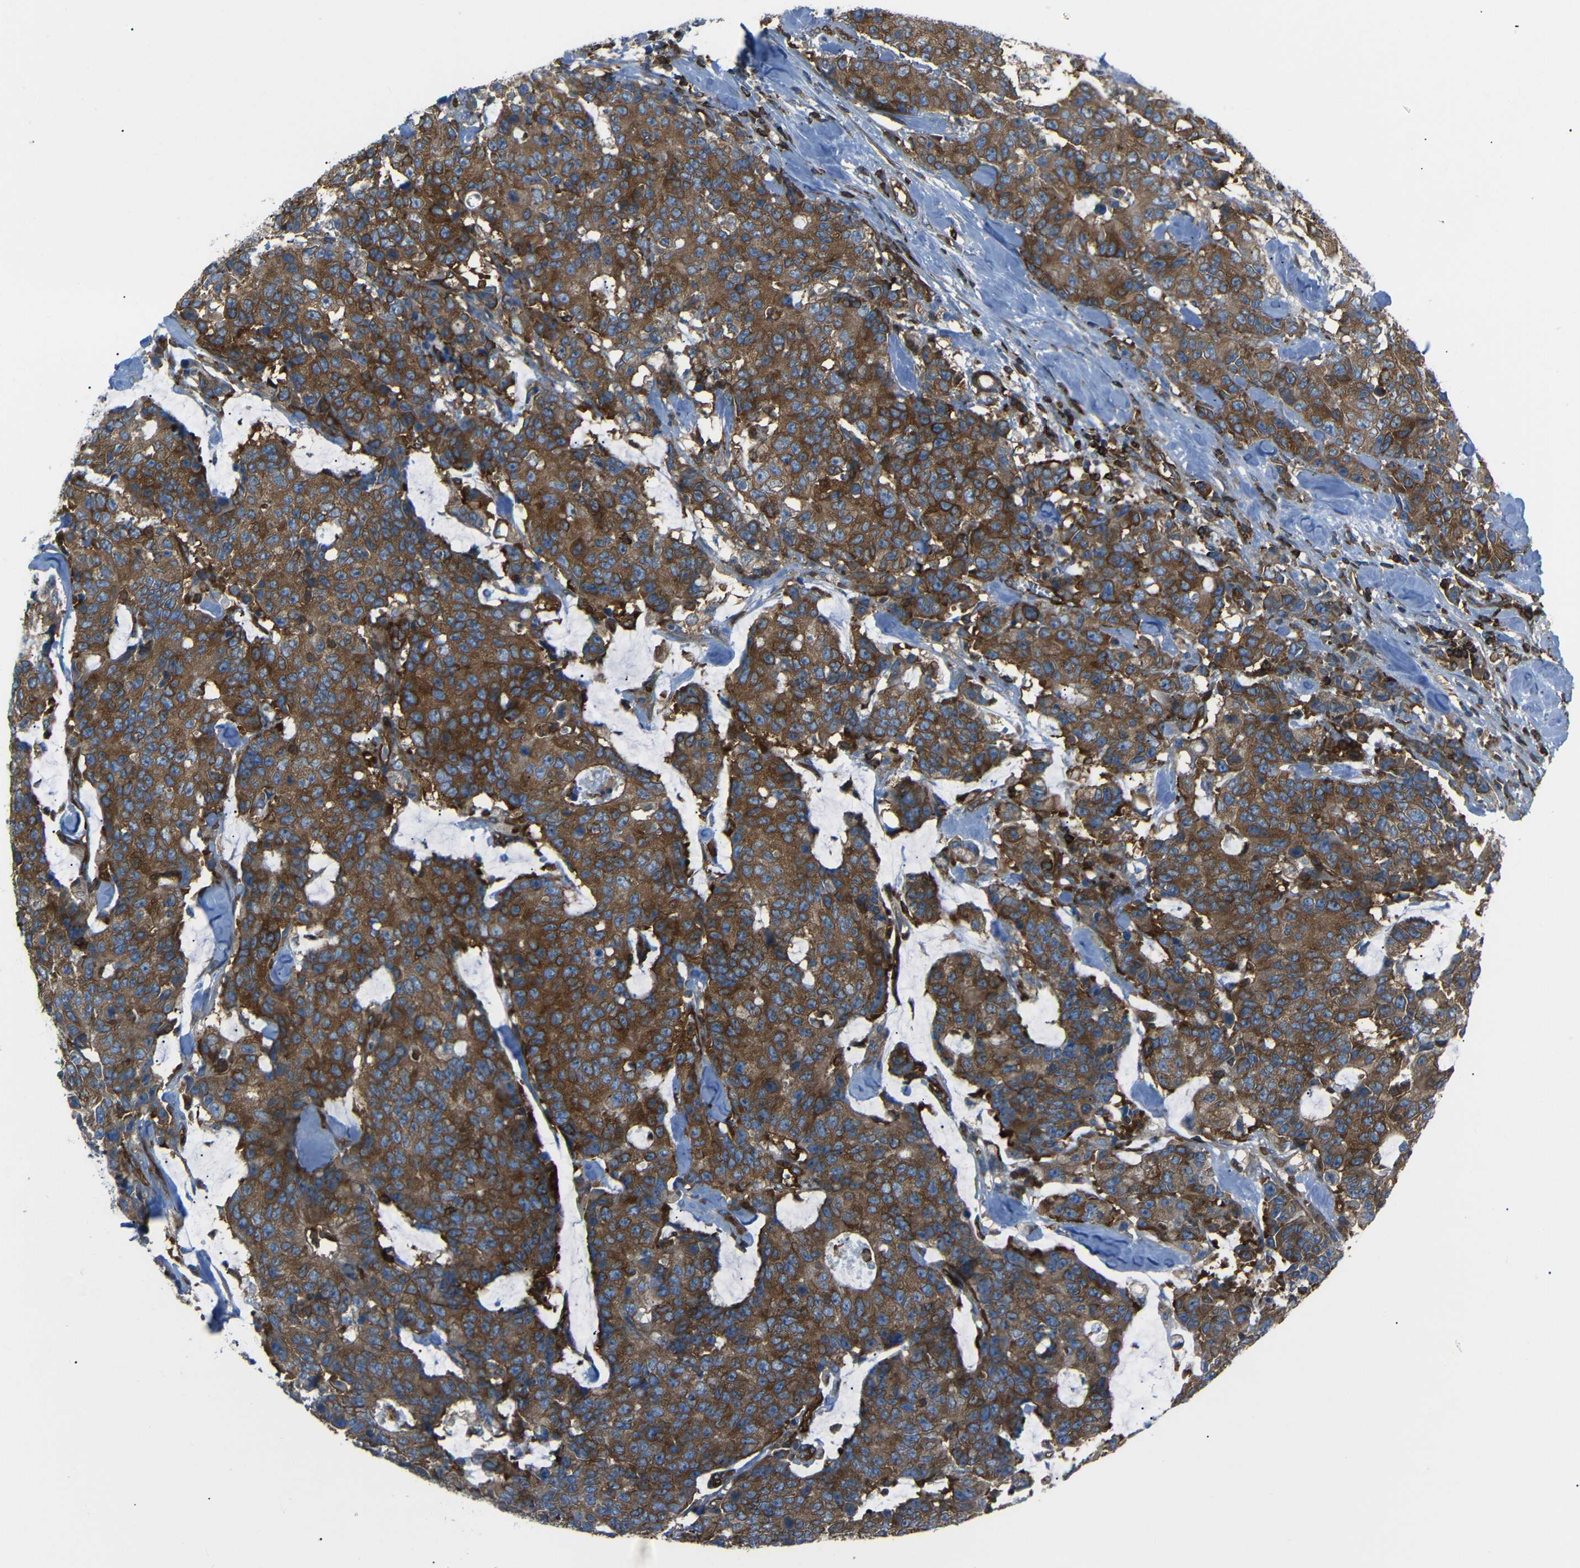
{"staining": {"intensity": "strong", "quantity": ">75%", "location": "cytoplasmic/membranous"}, "tissue": "colorectal cancer", "cell_type": "Tumor cells", "image_type": "cancer", "snomed": [{"axis": "morphology", "description": "Adenocarcinoma, NOS"}, {"axis": "topography", "description": "Colon"}], "caption": "Colorectal cancer (adenocarcinoma) stained for a protein exhibits strong cytoplasmic/membranous positivity in tumor cells. The staining is performed using DAB brown chromogen to label protein expression. The nuclei are counter-stained blue using hematoxylin.", "gene": "ARHGEF1", "patient": {"sex": "female", "age": 86}}